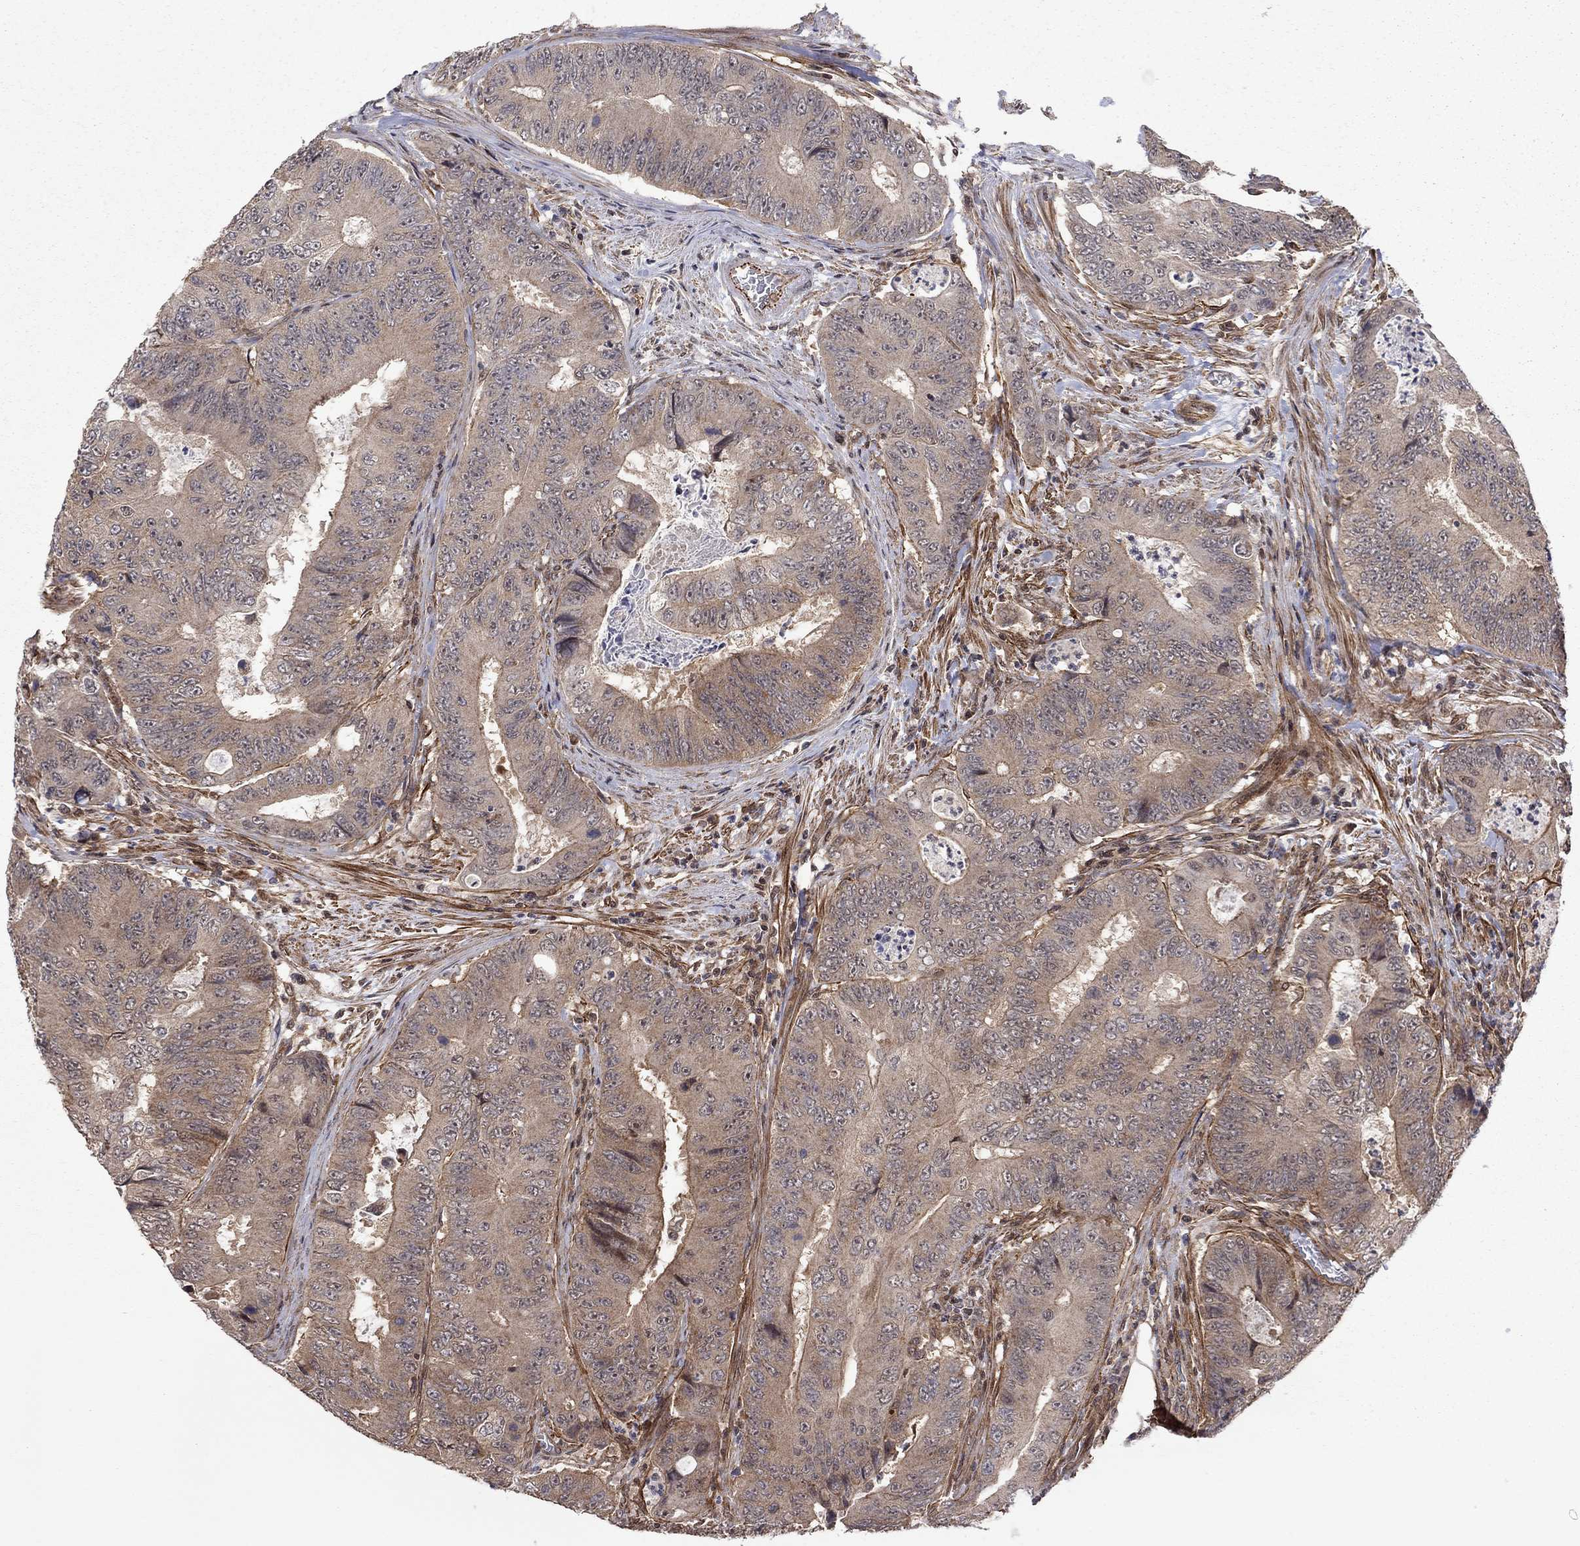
{"staining": {"intensity": "moderate", "quantity": "<25%", "location": "cytoplasmic/membranous"}, "tissue": "colorectal cancer", "cell_type": "Tumor cells", "image_type": "cancer", "snomed": [{"axis": "morphology", "description": "Adenocarcinoma, NOS"}, {"axis": "topography", "description": "Colon"}], "caption": "IHC micrograph of neoplastic tissue: colorectal cancer (adenocarcinoma) stained using immunohistochemistry (IHC) reveals low levels of moderate protein expression localized specifically in the cytoplasmic/membranous of tumor cells, appearing as a cytoplasmic/membranous brown color.", "gene": "TDP1", "patient": {"sex": "female", "age": 48}}